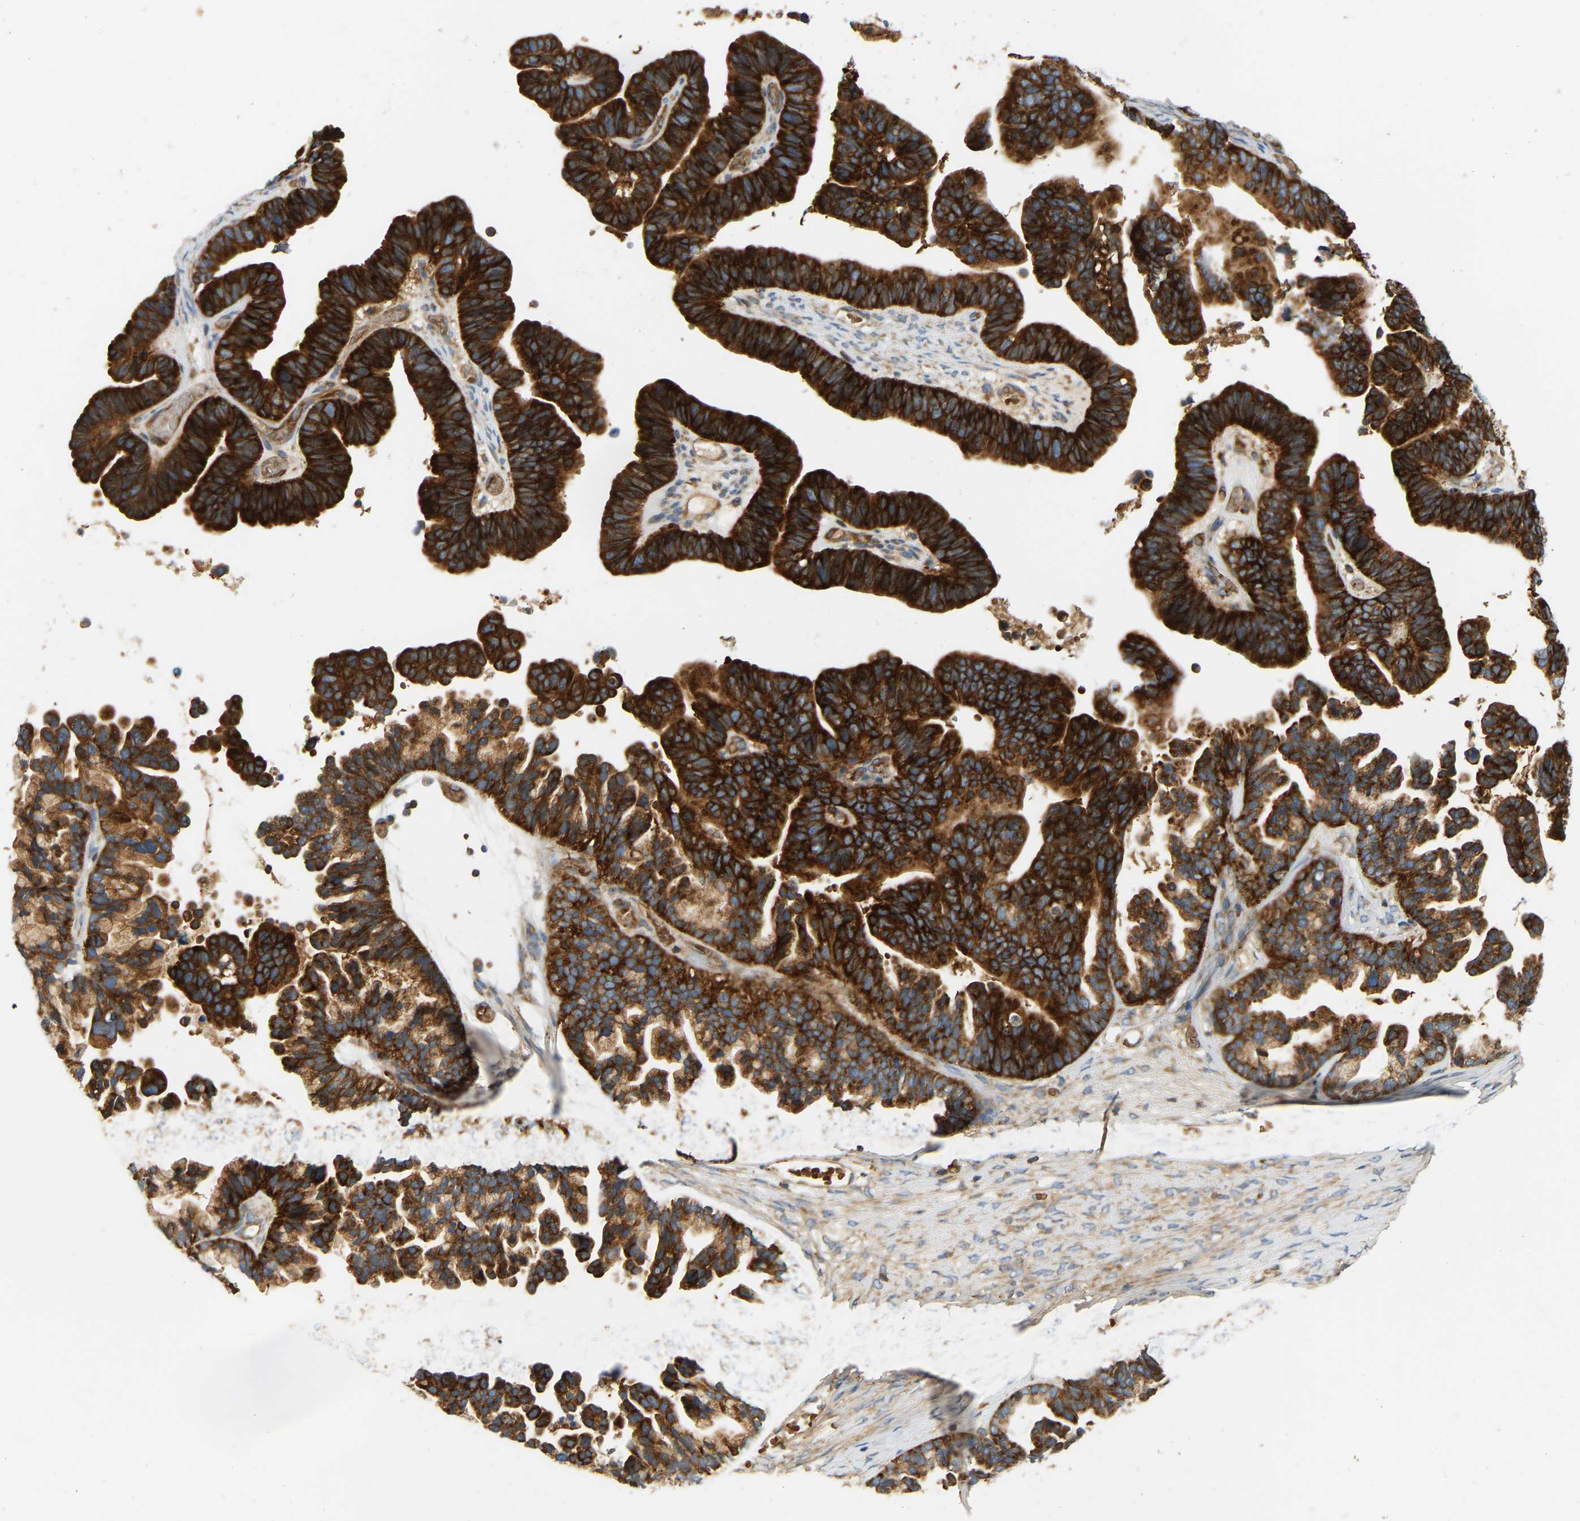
{"staining": {"intensity": "strong", "quantity": ">75%", "location": "cytoplasmic/membranous"}, "tissue": "ovarian cancer", "cell_type": "Tumor cells", "image_type": "cancer", "snomed": [{"axis": "morphology", "description": "Cystadenocarcinoma, serous, NOS"}, {"axis": "topography", "description": "Ovary"}], "caption": "Protein expression analysis of human ovarian serous cystadenocarcinoma reveals strong cytoplasmic/membranous positivity in approximately >75% of tumor cells. (IHC, brightfield microscopy, high magnification).", "gene": "AKAP13", "patient": {"sex": "female", "age": 56}}